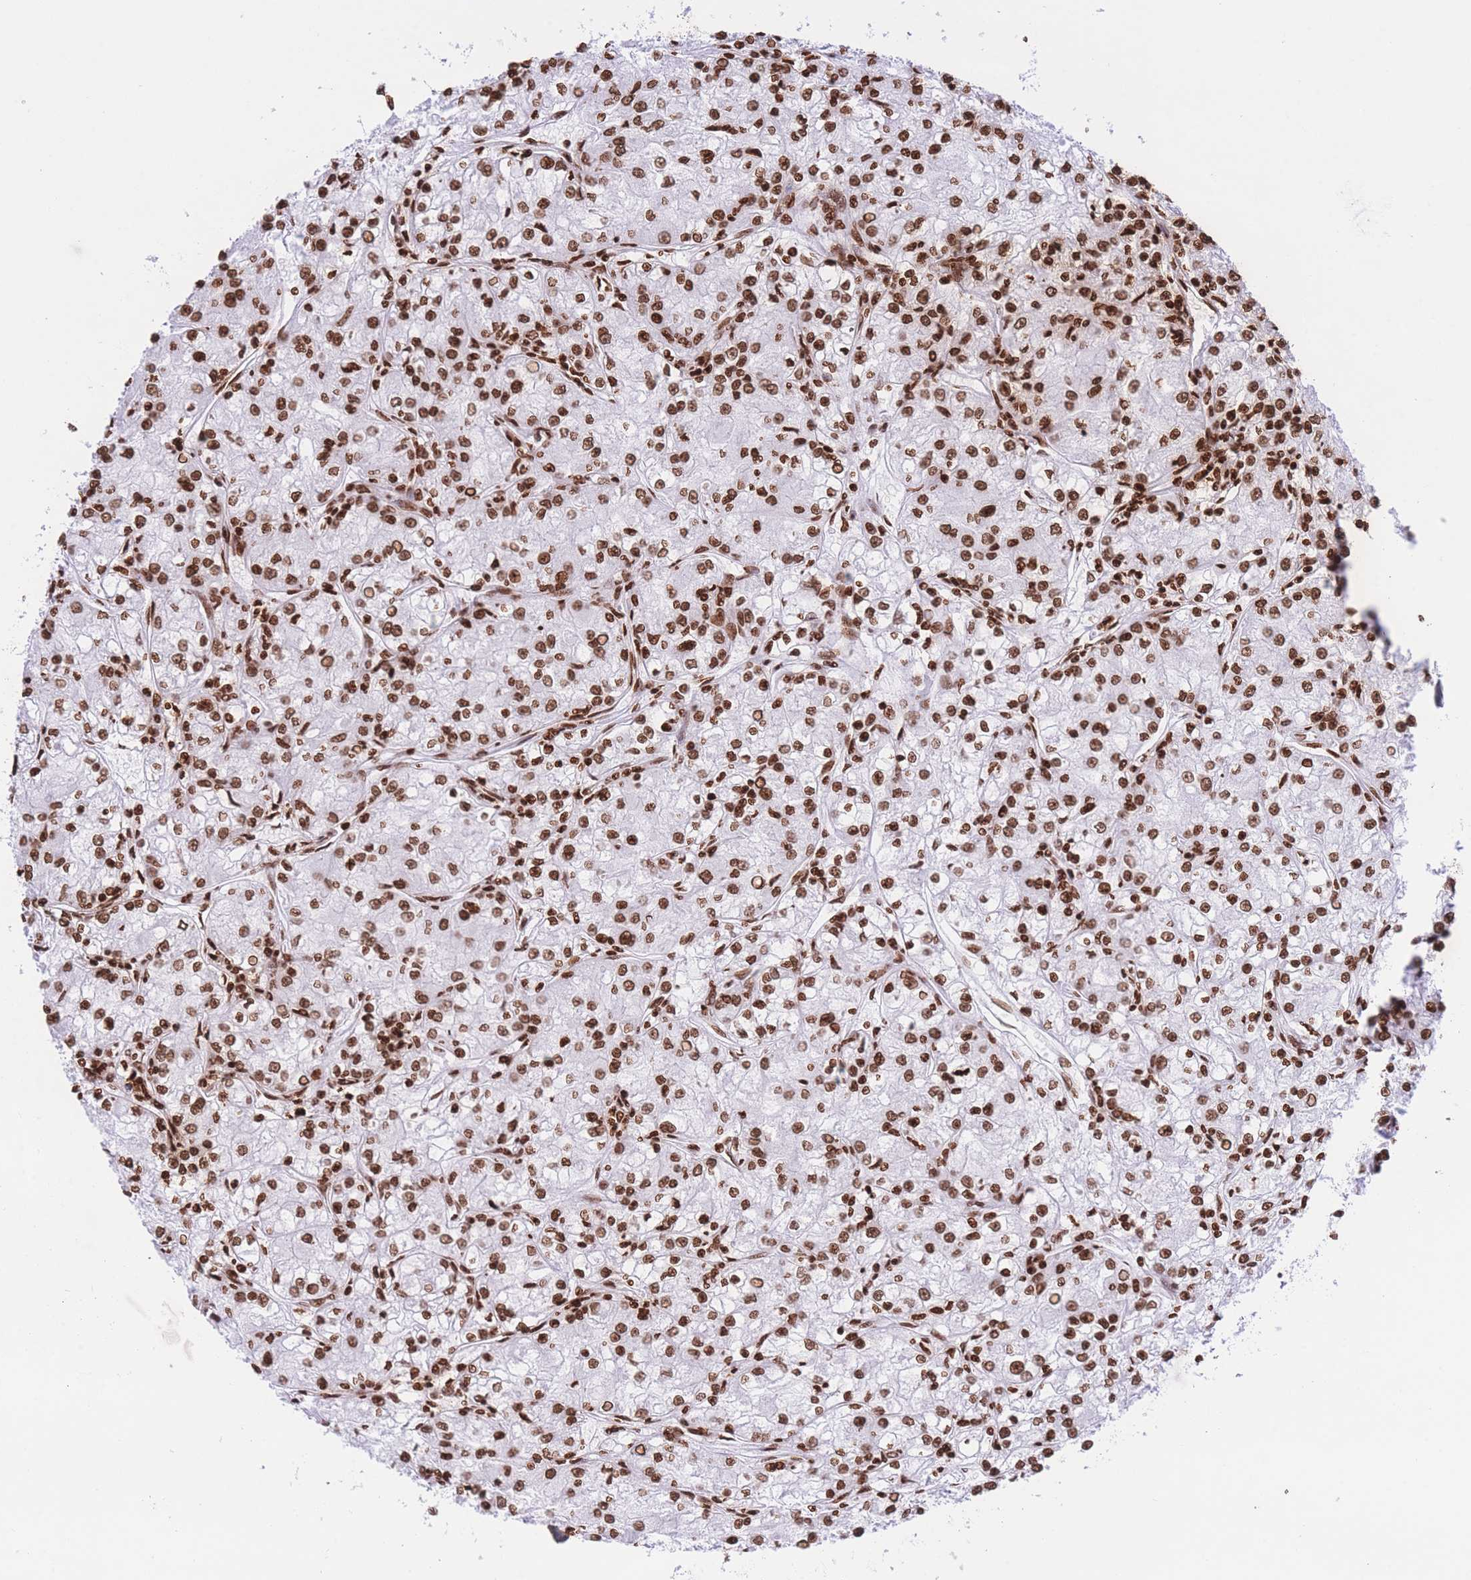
{"staining": {"intensity": "strong", "quantity": ">75%", "location": "nuclear"}, "tissue": "renal cancer", "cell_type": "Tumor cells", "image_type": "cancer", "snomed": [{"axis": "morphology", "description": "Adenocarcinoma, NOS"}, {"axis": "topography", "description": "Kidney"}], "caption": "Human renal cancer (adenocarcinoma) stained with a brown dye displays strong nuclear positive expression in approximately >75% of tumor cells.", "gene": "H2BC11", "patient": {"sex": "female", "age": 59}}